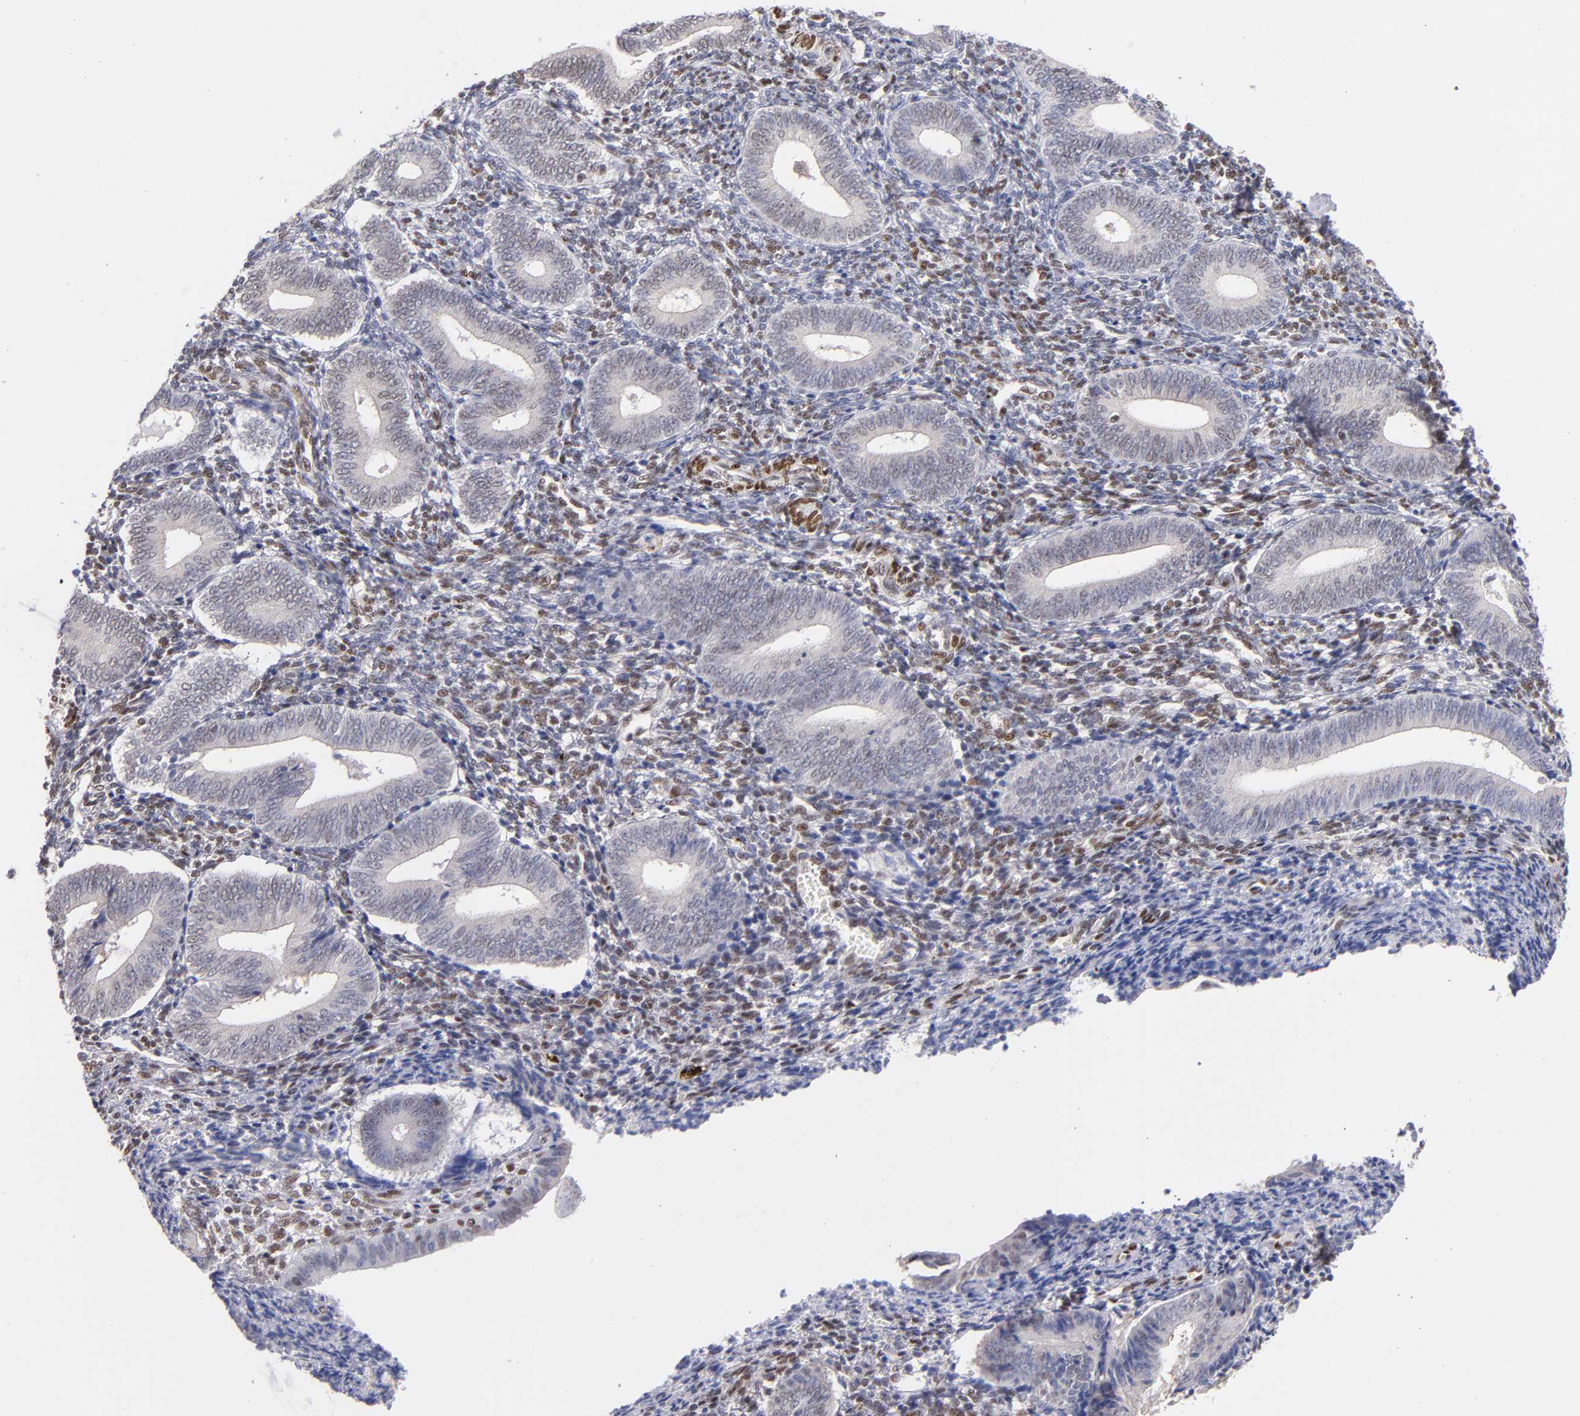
{"staining": {"intensity": "moderate", "quantity": "25%-75%", "location": "nuclear"}, "tissue": "endometrium", "cell_type": "Cells in endometrial stroma", "image_type": "normal", "snomed": [{"axis": "morphology", "description": "Normal tissue, NOS"}, {"axis": "topography", "description": "Uterus"}, {"axis": "topography", "description": "Endometrium"}], "caption": "This micrograph exhibits unremarkable endometrium stained with immunohistochemistry to label a protein in brown. The nuclear of cells in endometrial stroma show moderate positivity for the protein. Nuclei are counter-stained blue.", "gene": "SRF", "patient": {"sex": "female", "age": 33}}